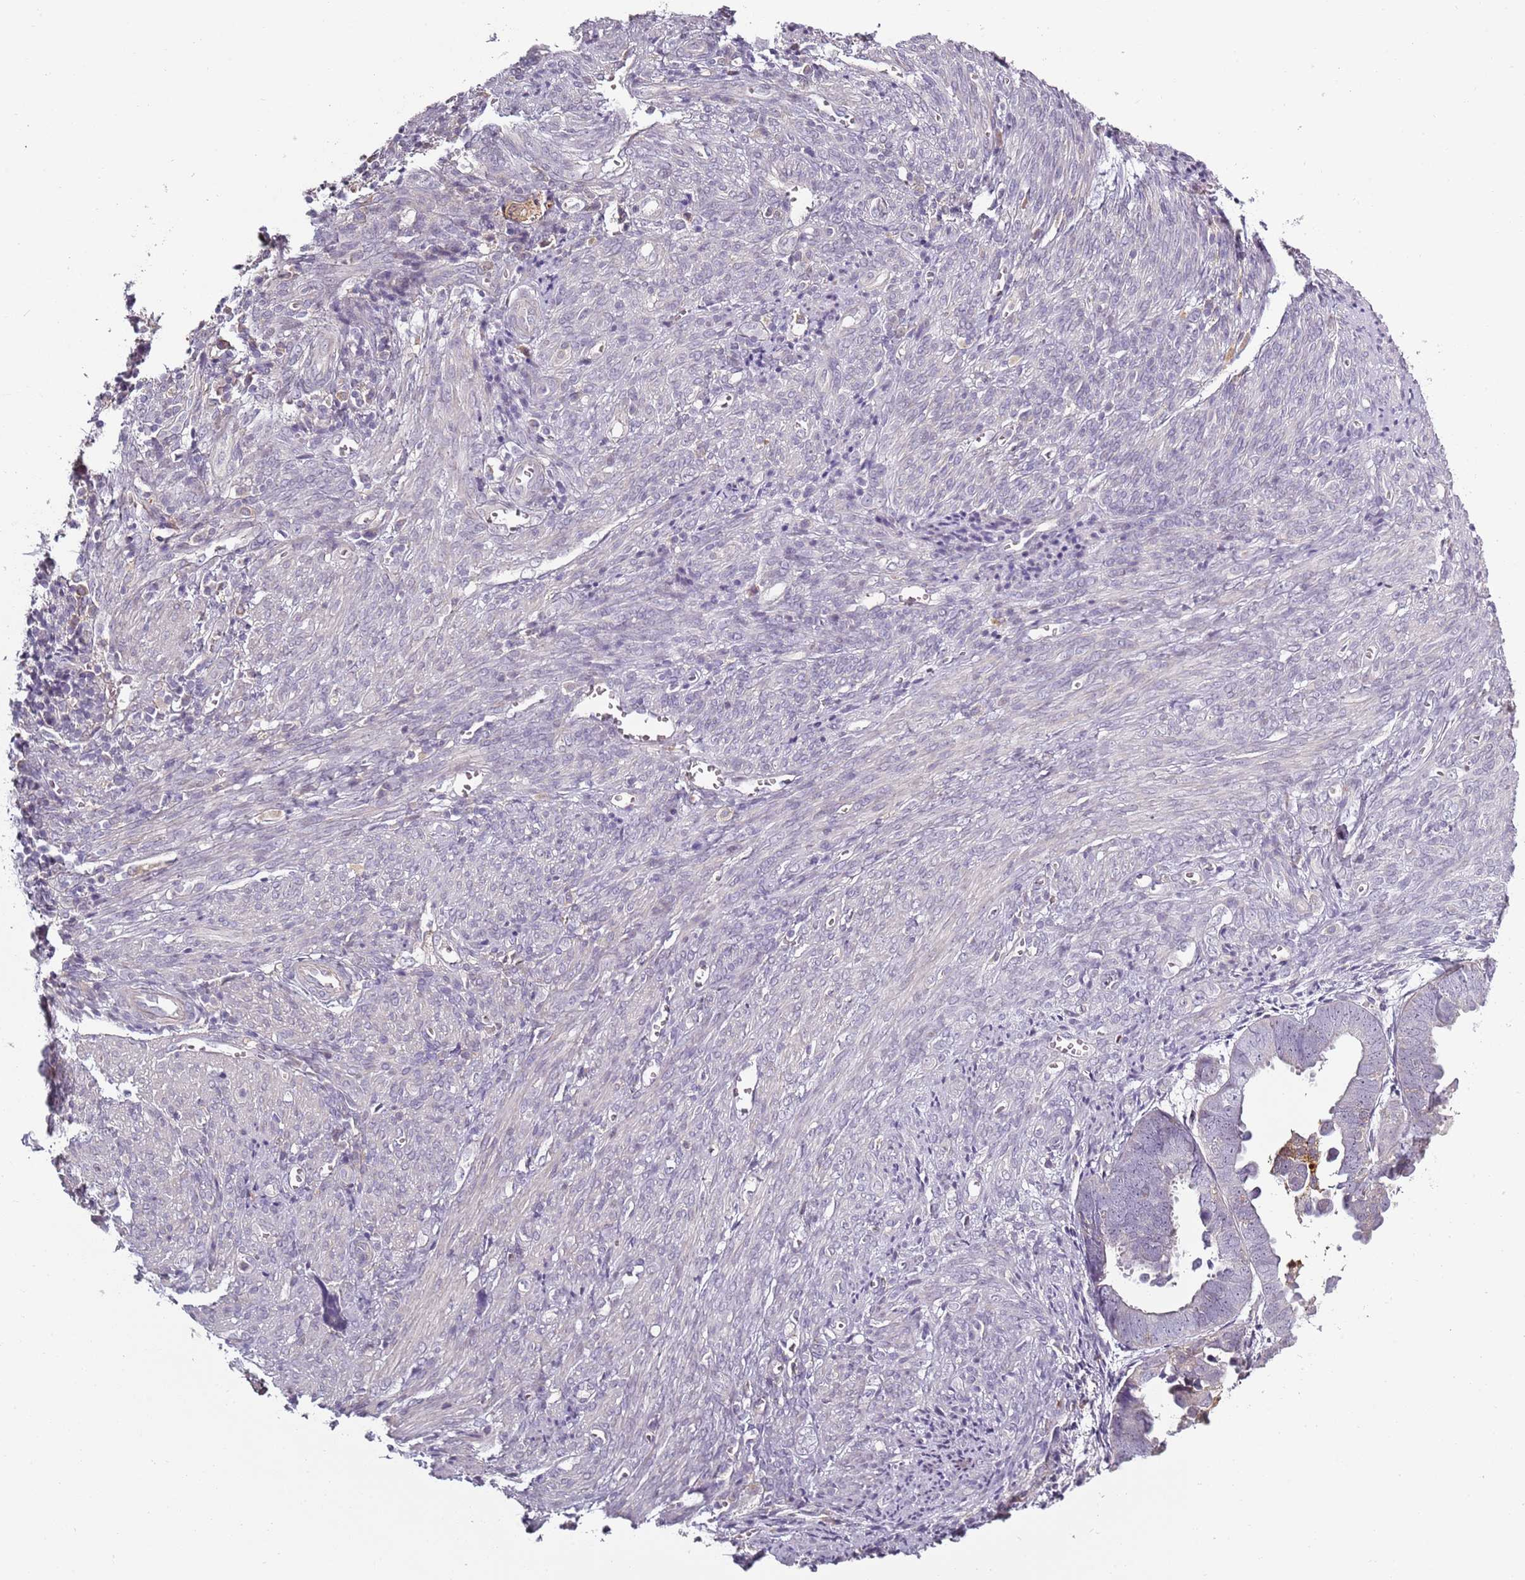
{"staining": {"intensity": "negative", "quantity": "none", "location": "none"}, "tissue": "endometrial cancer", "cell_type": "Tumor cells", "image_type": "cancer", "snomed": [{"axis": "morphology", "description": "Adenocarcinoma, NOS"}, {"axis": "topography", "description": "Endometrium"}], "caption": "Tumor cells are negative for brown protein staining in adenocarcinoma (endometrial).", "gene": "CC2D2B", "patient": {"sex": "female", "age": 75}}